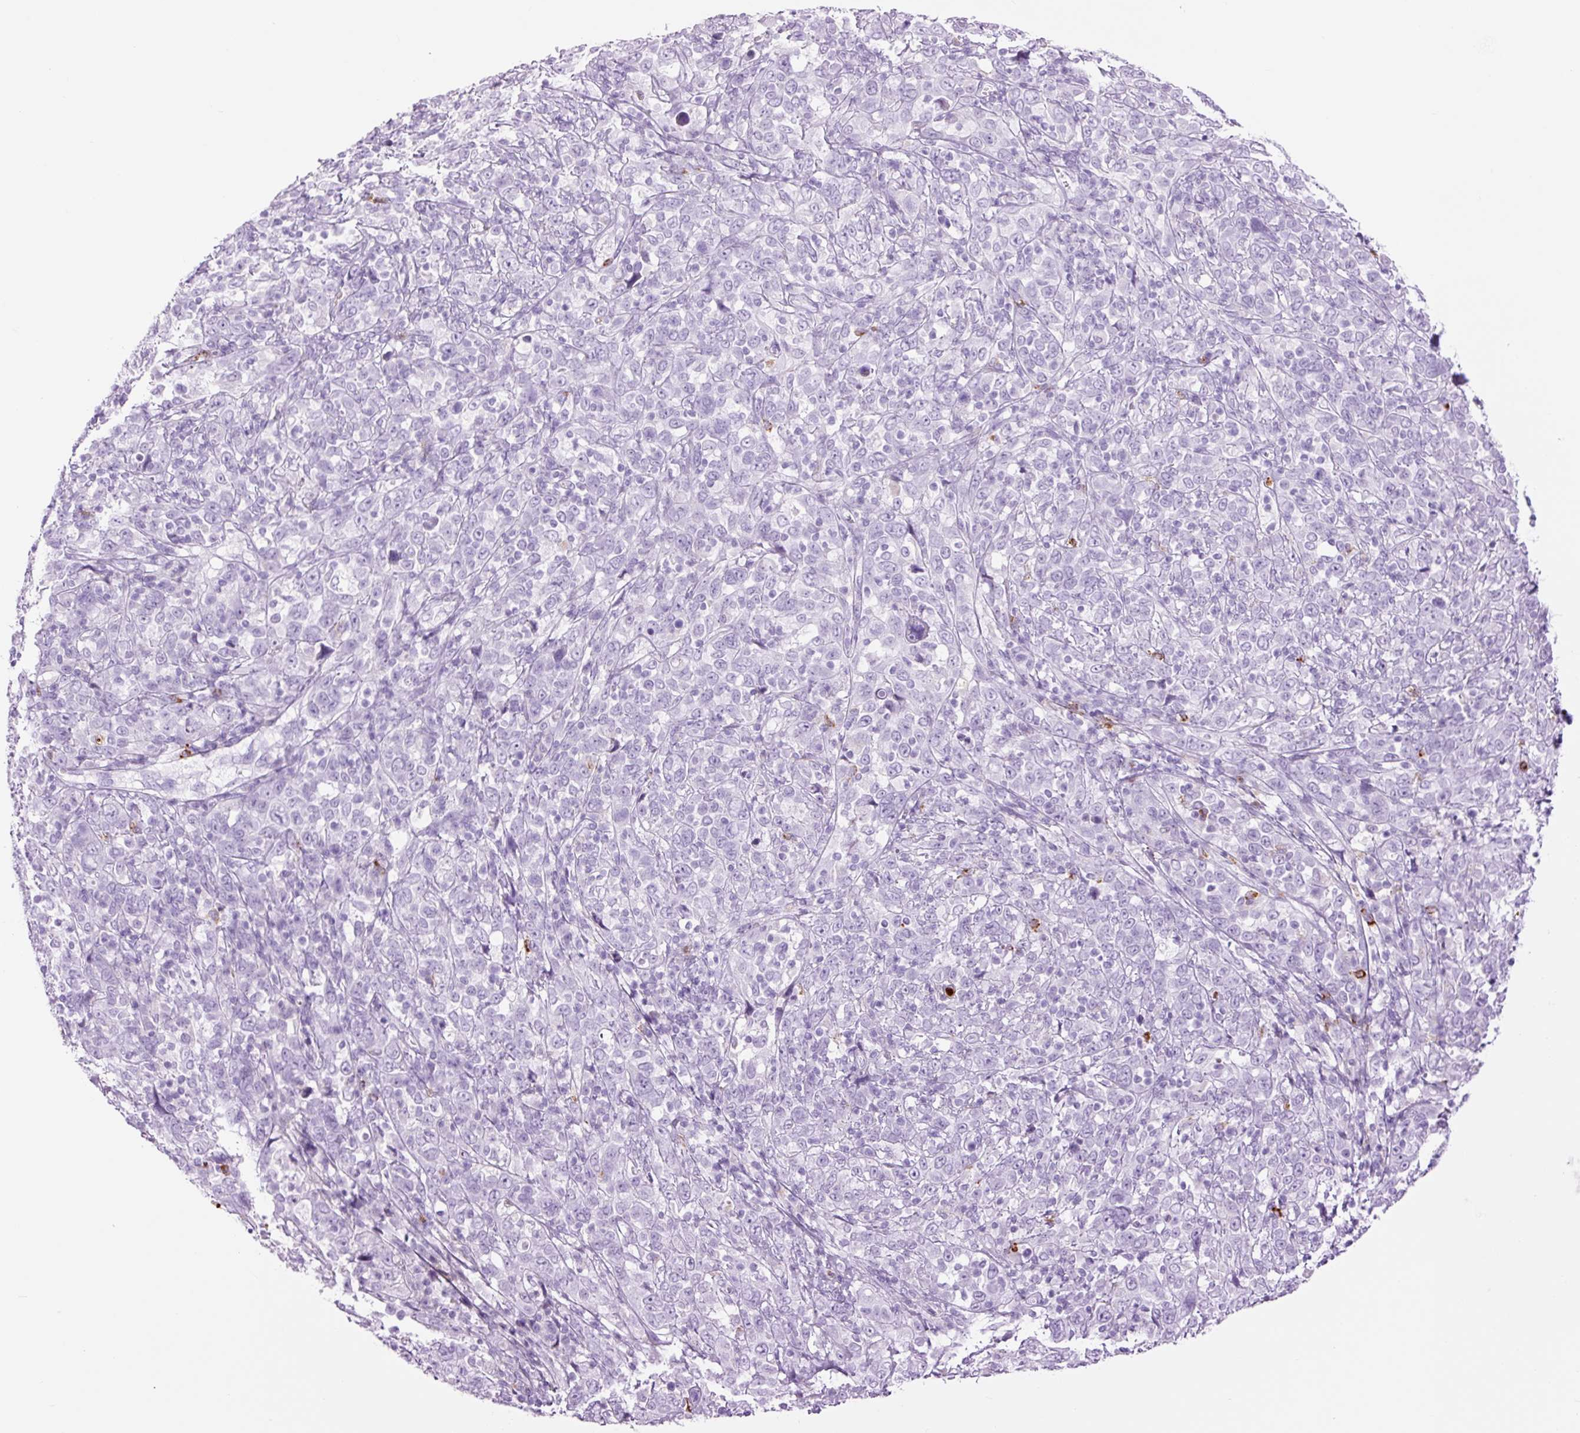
{"staining": {"intensity": "negative", "quantity": "none", "location": "none"}, "tissue": "cervical cancer", "cell_type": "Tumor cells", "image_type": "cancer", "snomed": [{"axis": "morphology", "description": "Squamous cell carcinoma, NOS"}, {"axis": "topography", "description": "Cervix"}], "caption": "This is an immunohistochemistry (IHC) histopathology image of cervical squamous cell carcinoma. There is no positivity in tumor cells.", "gene": "LYZ", "patient": {"sex": "female", "age": 46}}